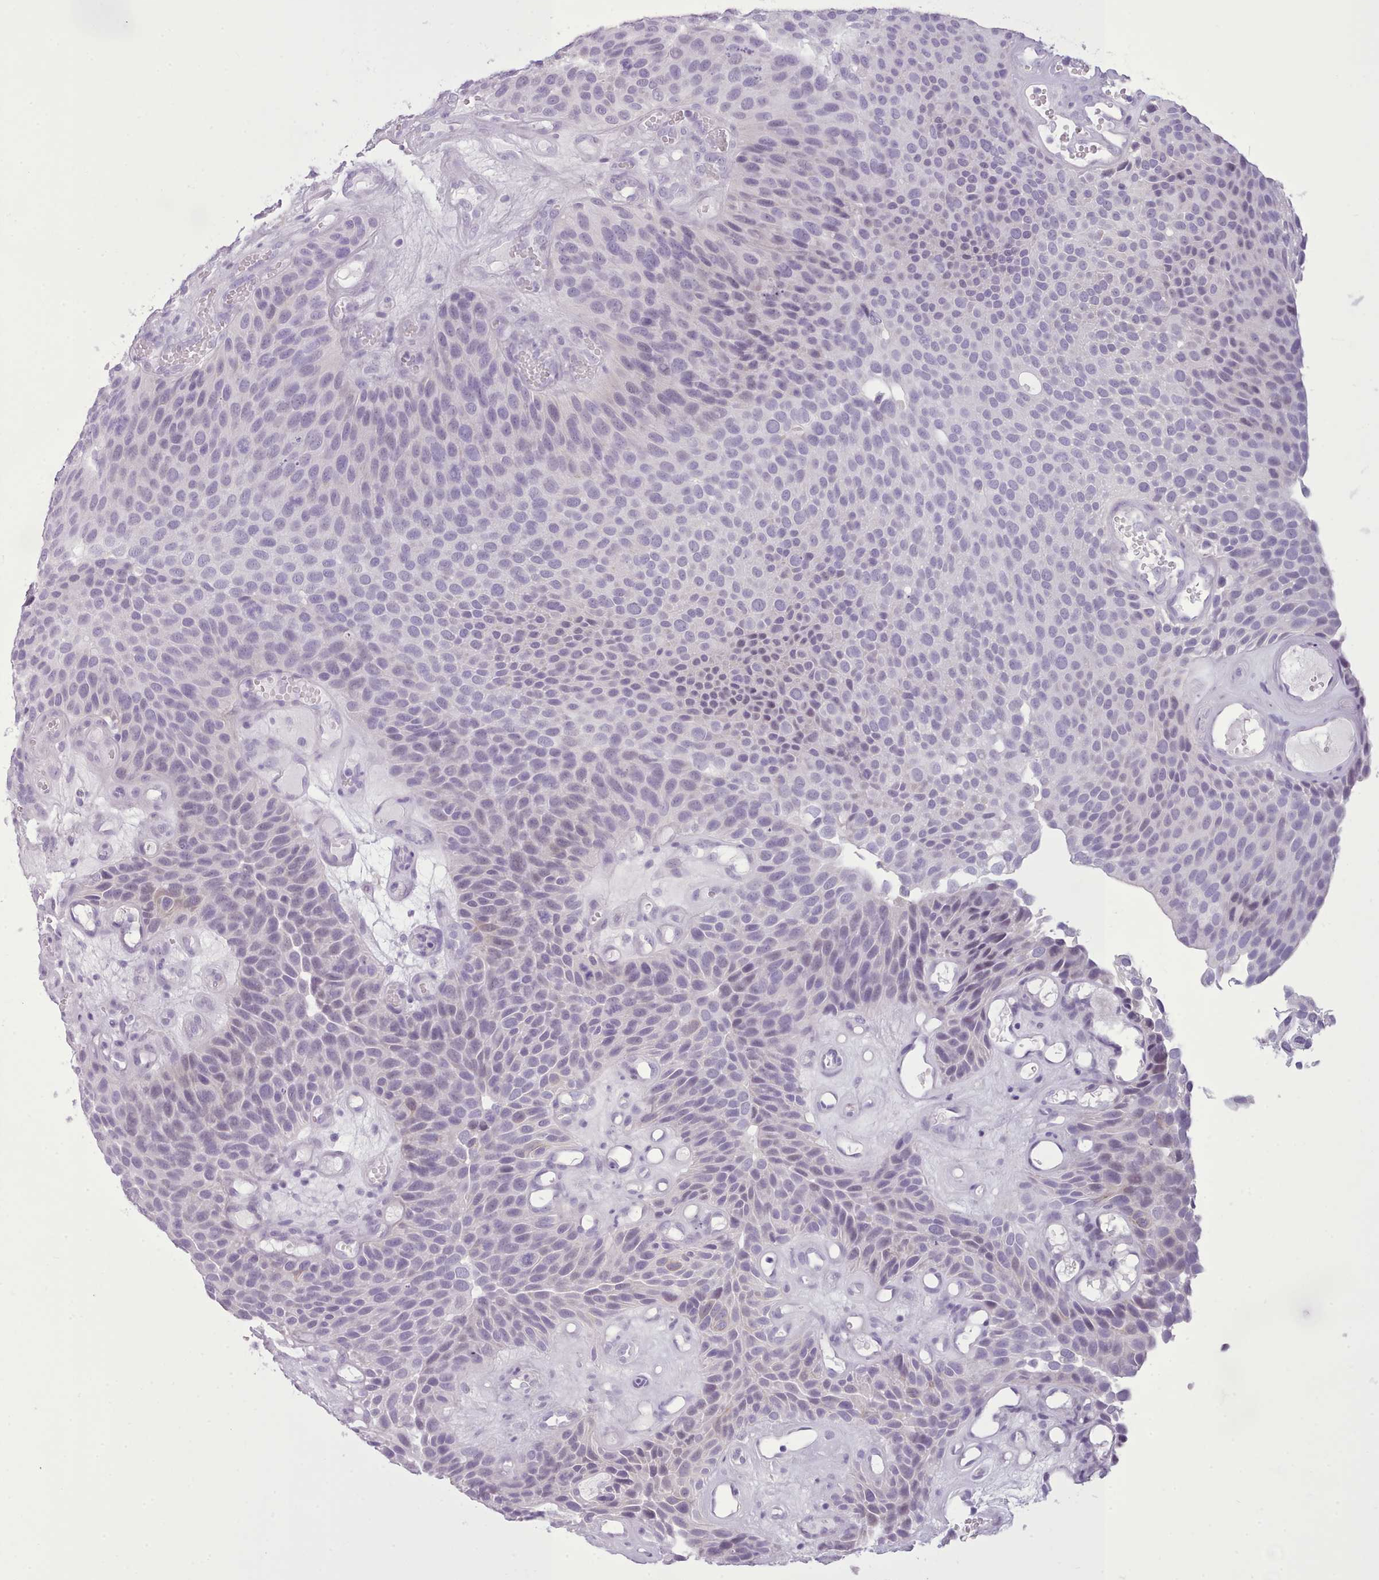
{"staining": {"intensity": "negative", "quantity": "none", "location": "none"}, "tissue": "urothelial cancer", "cell_type": "Tumor cells", "image_type": "cancer", "snomed": [{"axis": "morphology", "description": "Urothelial carcinoma, Low grade"}, {"axis": "topography", "description": "Urinary bladder"}], "caption": "There is no significant staining in tumor cells of urothelial cancer. Nuclei are stained in blue.", "gene": "FBXO48", "patient": {"sex": "male", "age": 89}}